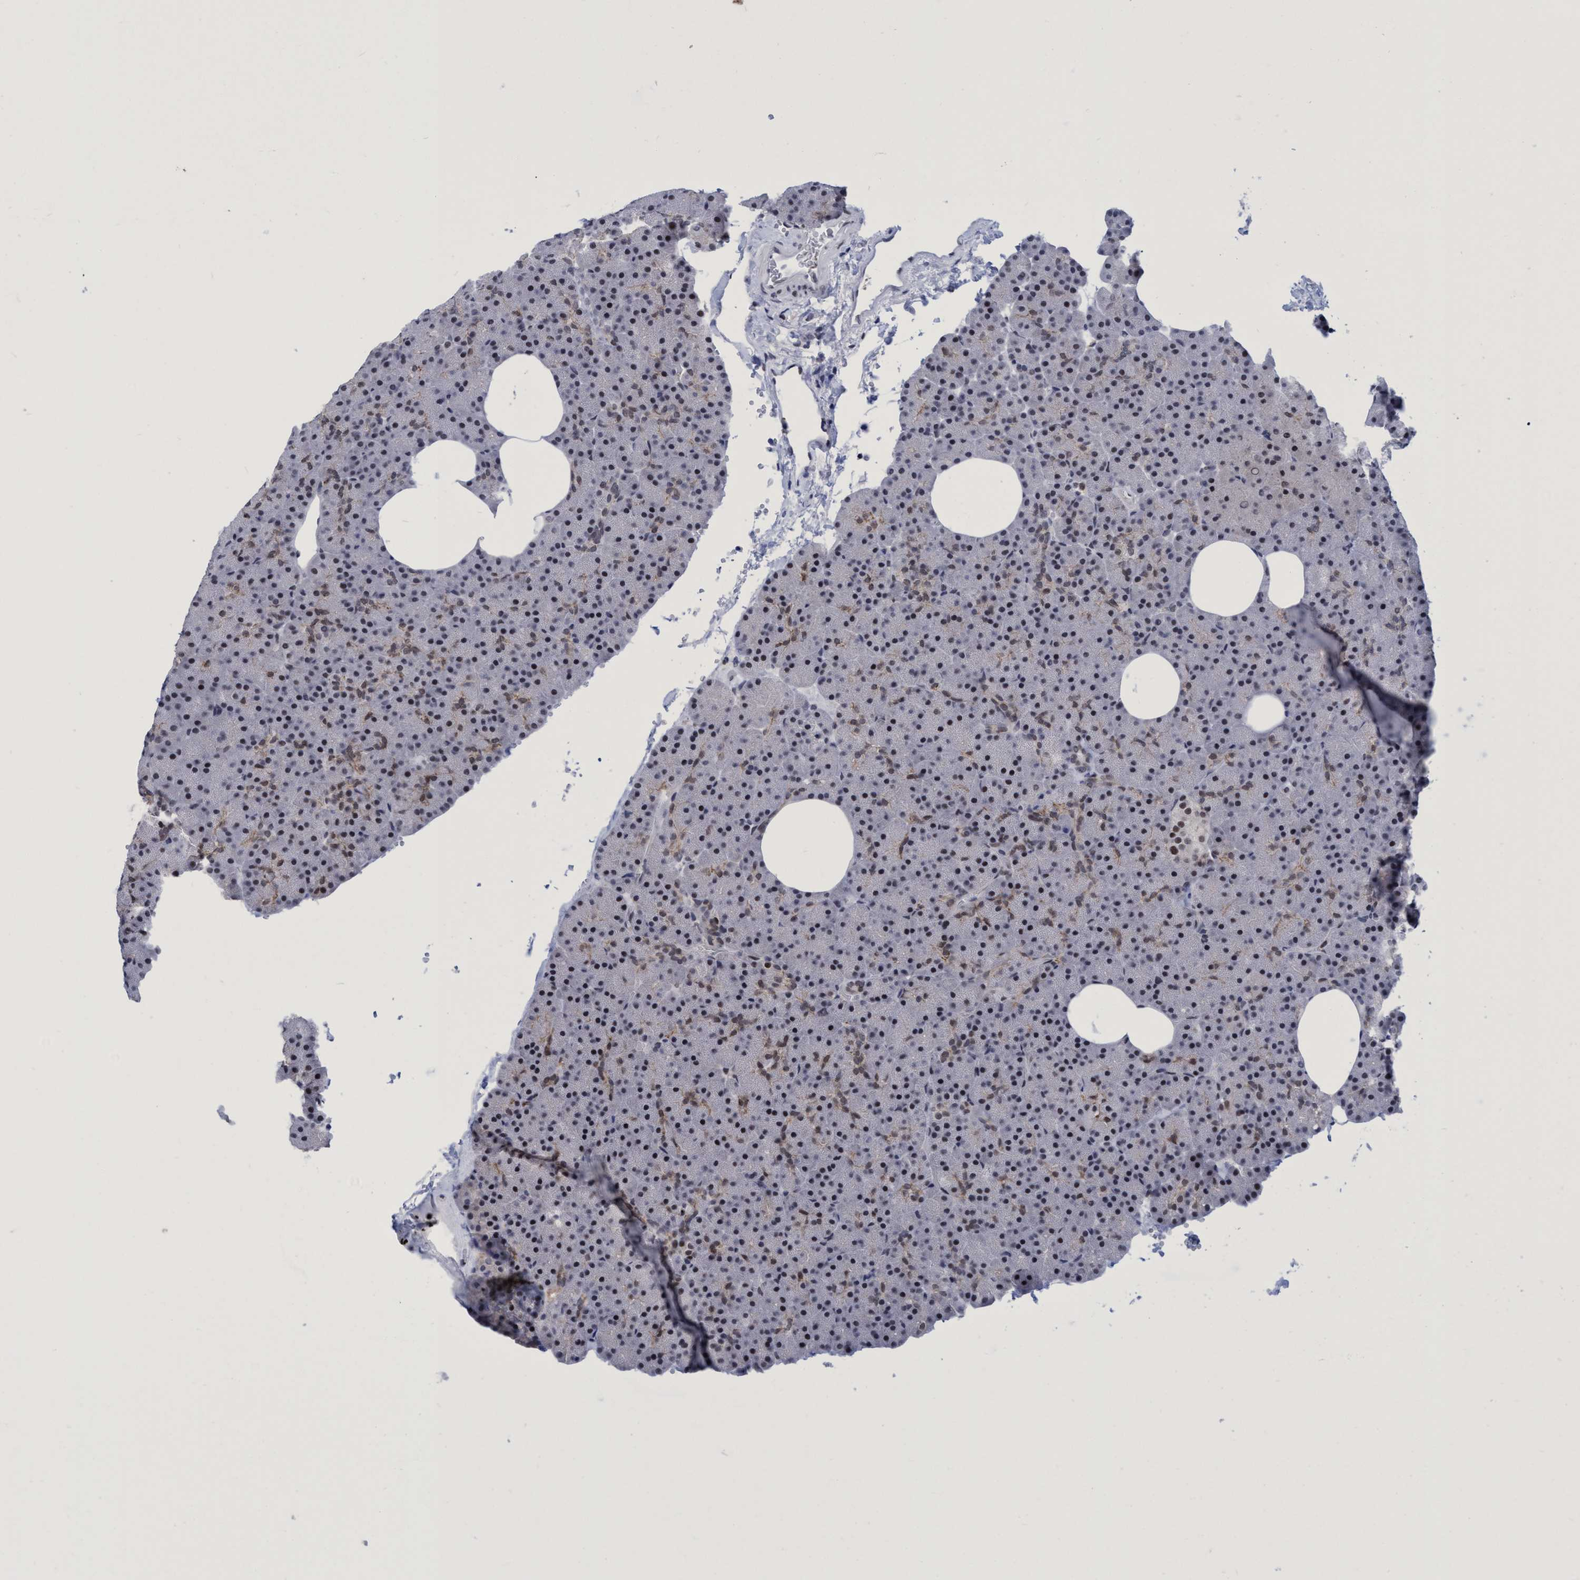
{"staining": {"intensity": "moderate", "quantity": "<25%", "location": "nuclear"}, "tissue": "pancreas", "cell_type": "Exocrine glandular cells", "image_type": "normal", "snomed": [{"axis": "morphology", "description": "Normal tissue, NOS"}, {"axis": "morphology", "description": "Carcinoid, malignant, NOS"}, {"axis": "topography", "description": "Pancreas"}], "caption": "DAB immunohistochemical staining of benign pancreas exhibits moderate nuclear protein positivity in approximately <25% of exocrine glandular cells.", "gene": "C9orf78", "patient": {"sex": "female", "age": 35}}